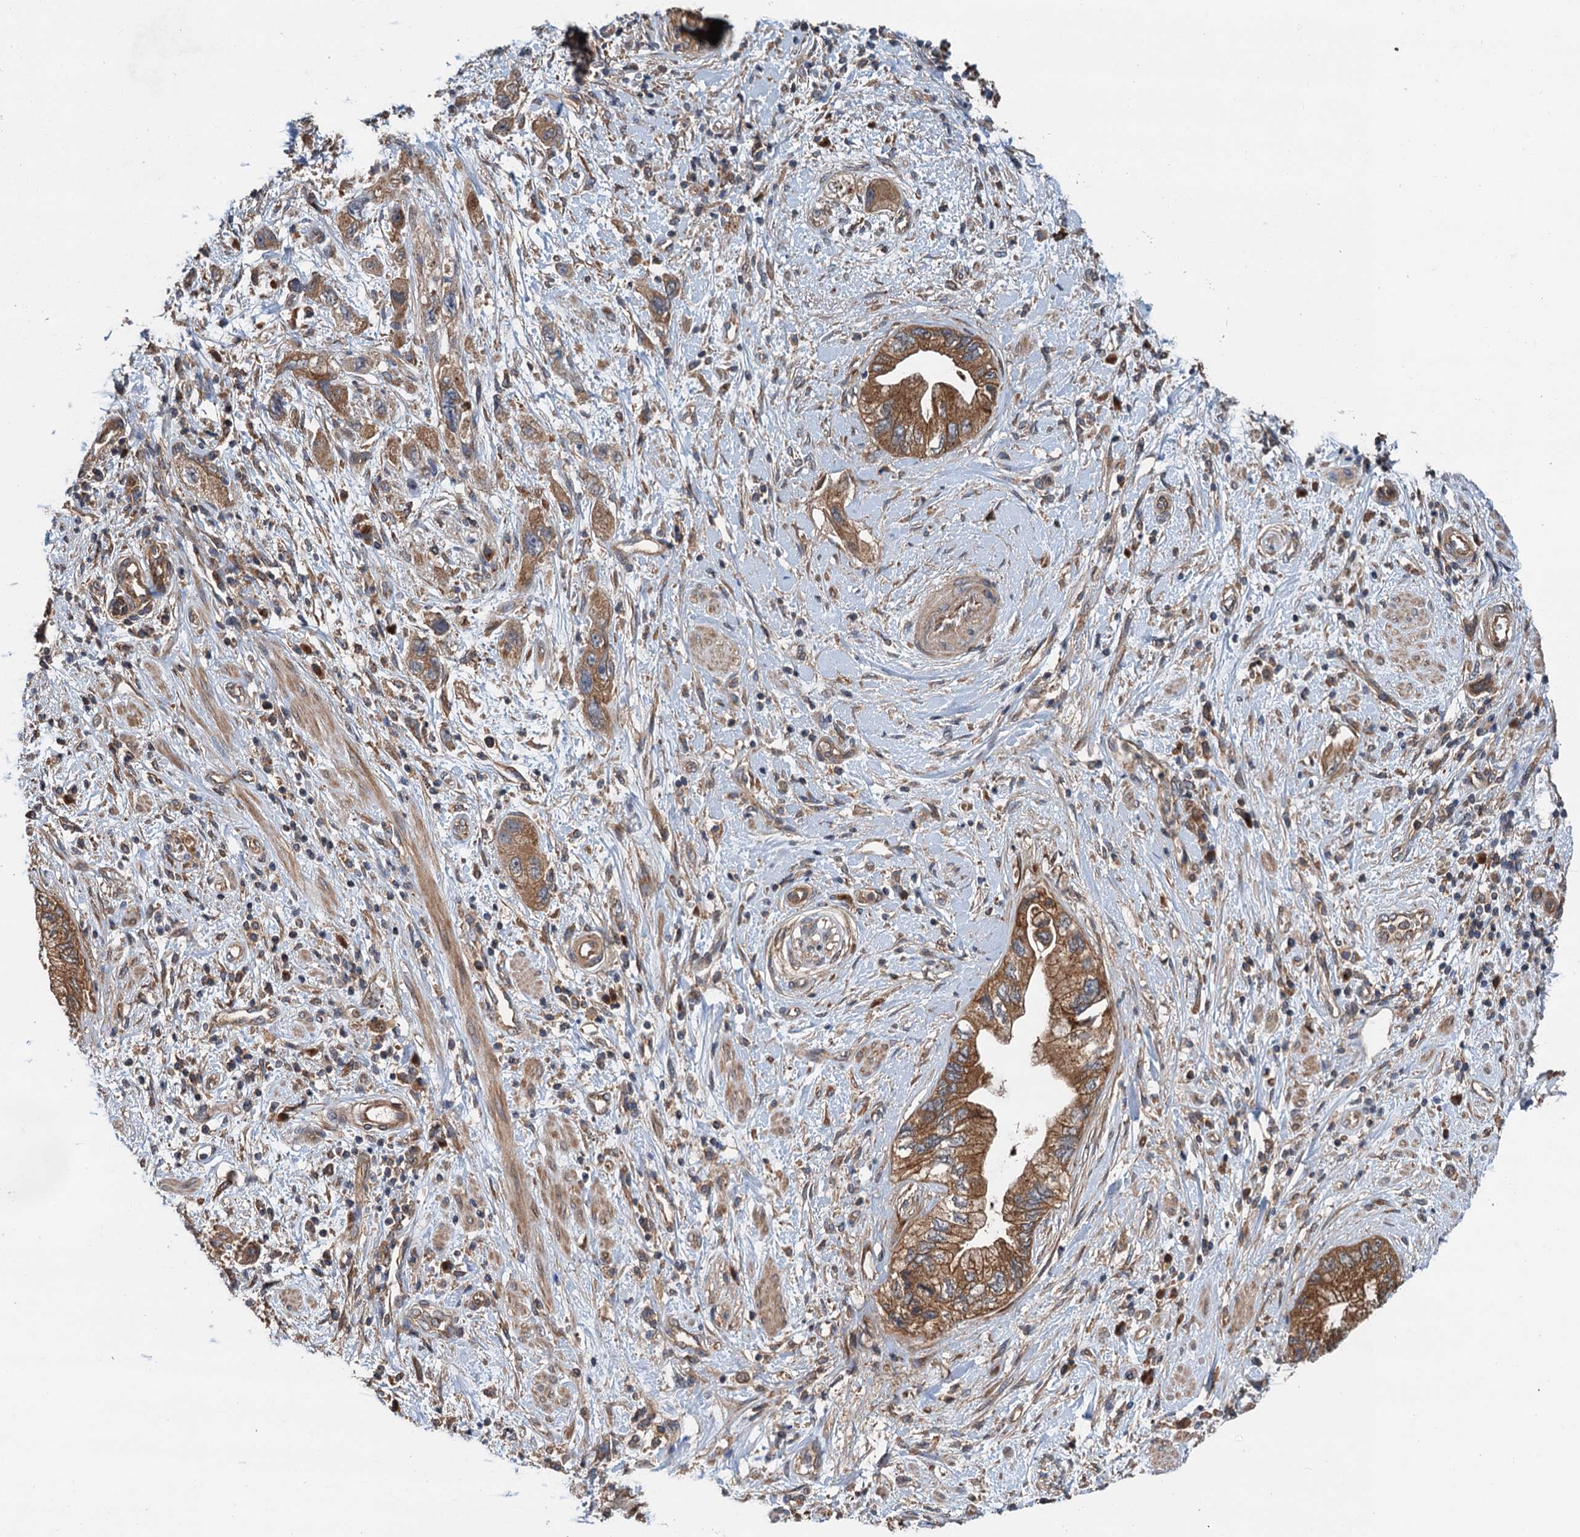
{"staining": {"intensity": "moderate", "quantity": ">75%", "location": "cytoplasmic/membranous"}, "tissue": "pancreatic cancer", "cell_type": "Tumor cells", "image_type": "cancer", "snomed": [{"axis": "morphology", "description": "Adenocarcinoma, NOS"}, {"axis": "topography", "description": "Pancreas"}], "caption": "This is a photomicrograph of immunohistochemistry (IHC) staining of adenocarcinoma (pancreatic), which shows moderate positivity in the cytoplasmic/membranous of tumor cells.", "gene": "COG3", "patient": {"sex": "female", "age": 73}}